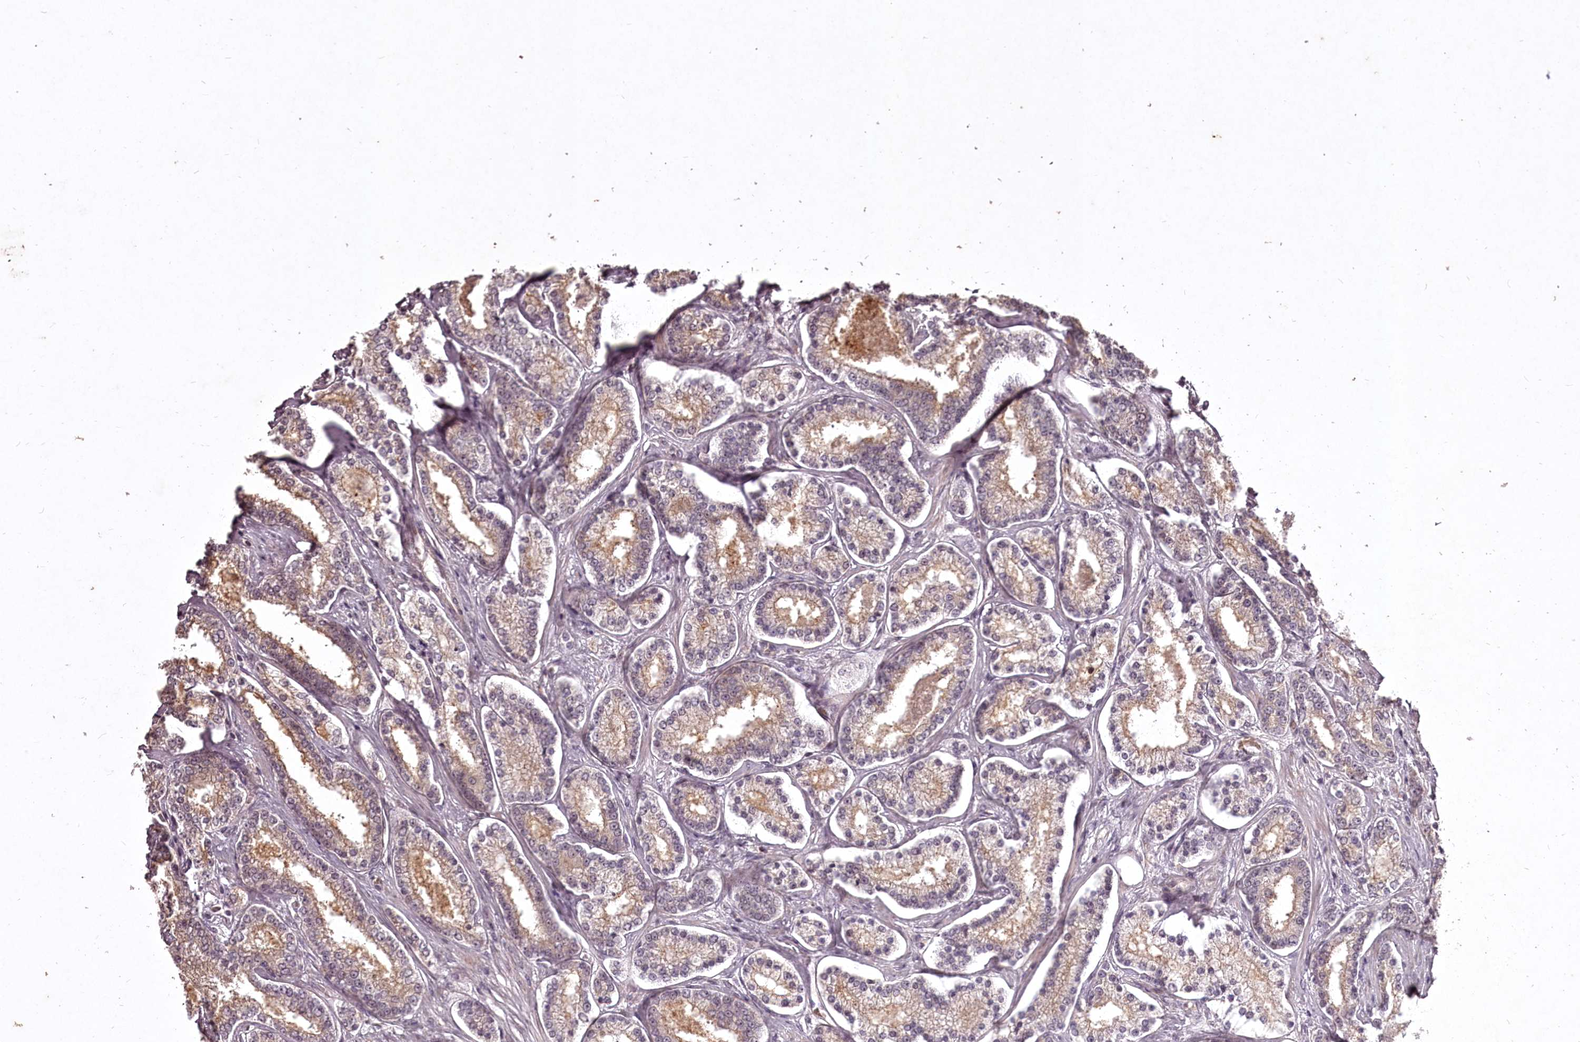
{"staining": {"intensity": "weak", "quantity": "25%-75%", "location": "cytoplasmic/membranous"}, "tissue": "prostate cancer", "cell_type": "Tumor cells", "image_type": "cancer", "snomed": [{"axis": "morphology", "description": "Normal tissue, NOS"}, {"axis": "morphology", "description": "Adenocarcinoma, High grade"}, {"axis": "topography", "description": "Prostate"}], "caption": "Tumor cells show weak cytoplasmic/membranous expression in about 25%-75% of cells in high-grade adenocarcinoma (prostate).", "gene": "ADRA1D", "patient": {"sex": "male", "age": 83}}